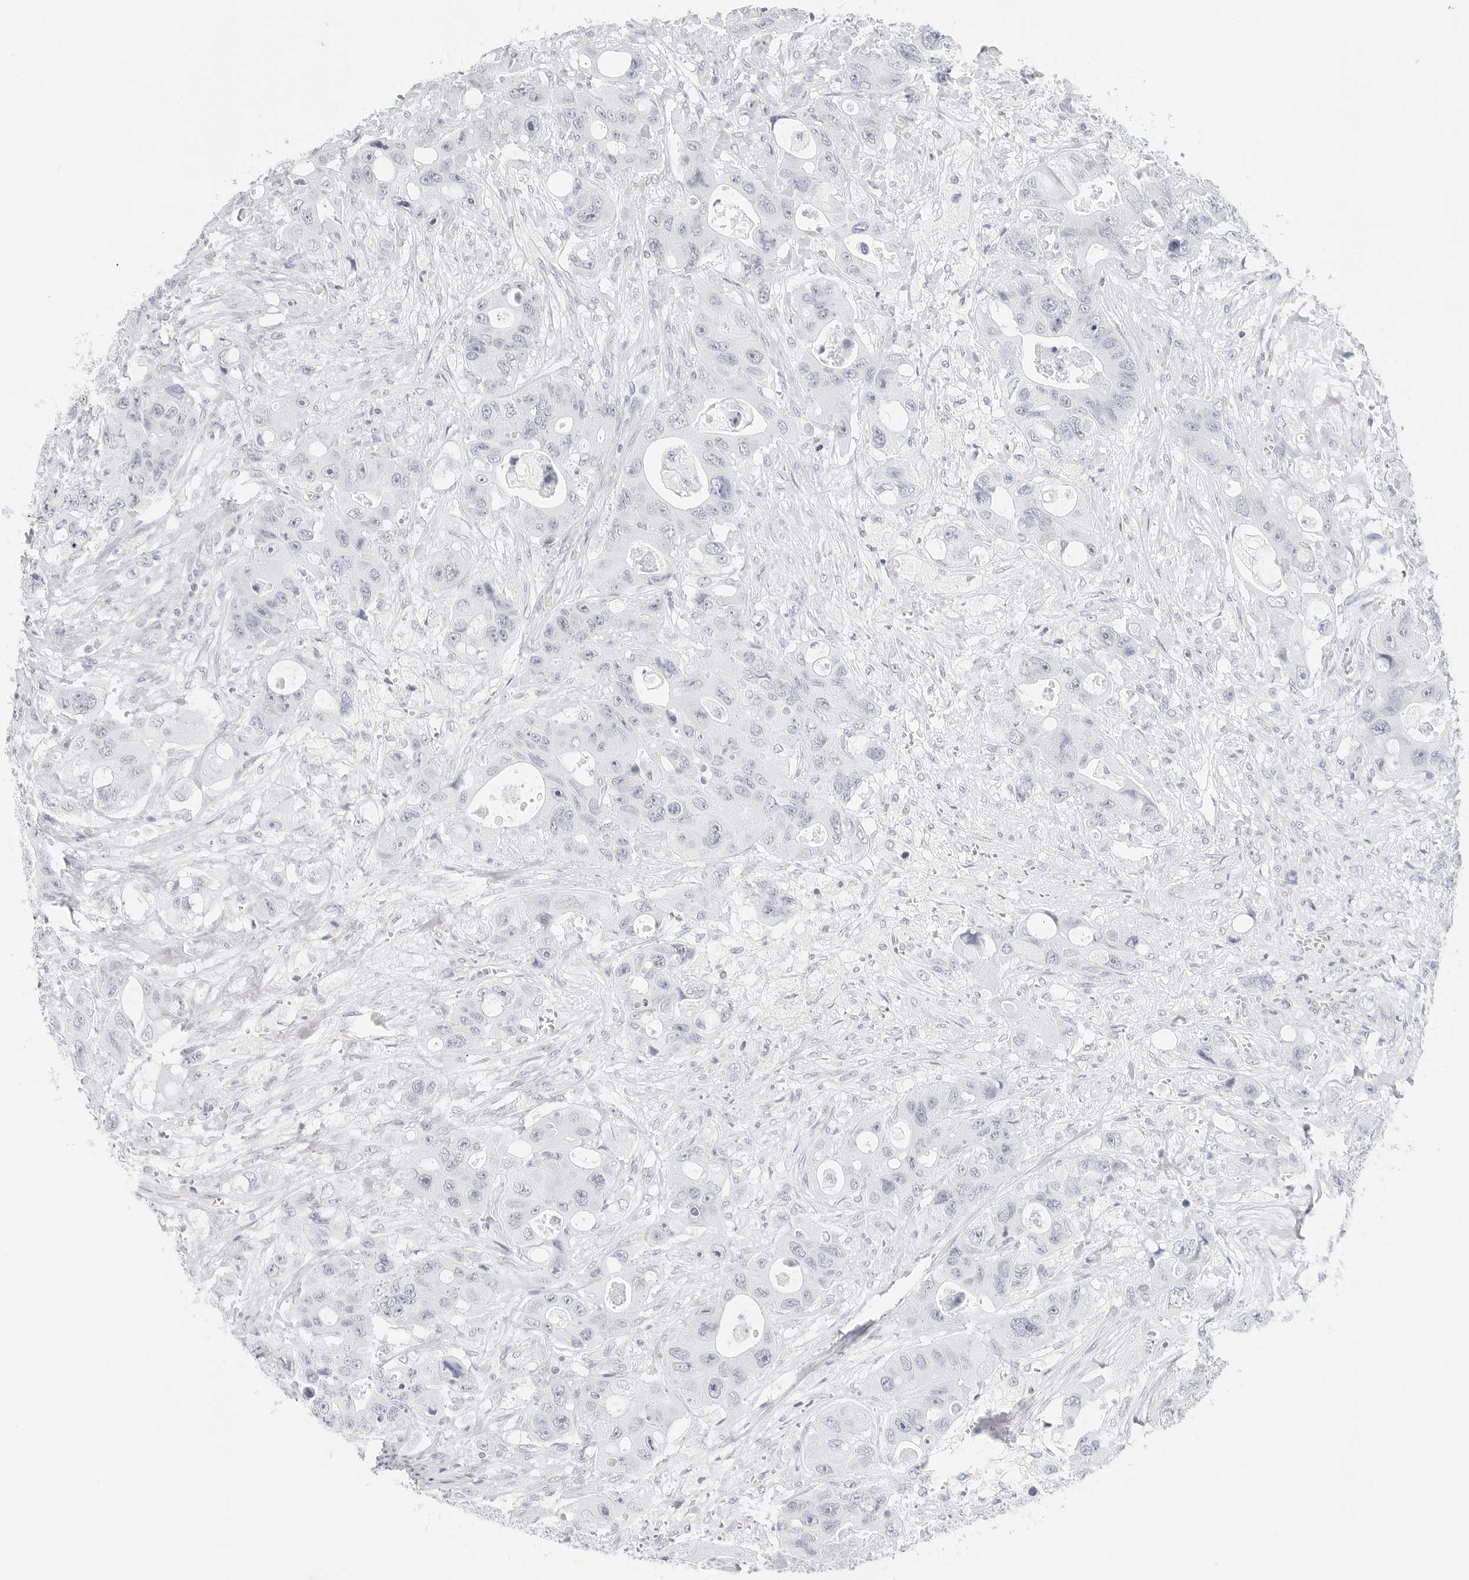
{"staining": {"intensity": "negative", "quantity": "none", "location": "none"}, "tissue": "colorectal cancer", "cell_type": "Tumor cells", "image_type": "cancer", "snomed": [{"axis": "morphology", "description": "Adenocarcinoma, NOS"}, {"axis": "topography", "description": "Colon"}], "caption": "Immunohistochemistry micrograph of neoplastic tissue: colorectal cancer stained with DAB shows no significant protein expression in tumor cells.", "gene": "TFF2", "patient": {"sex": "female", "age": 46}}